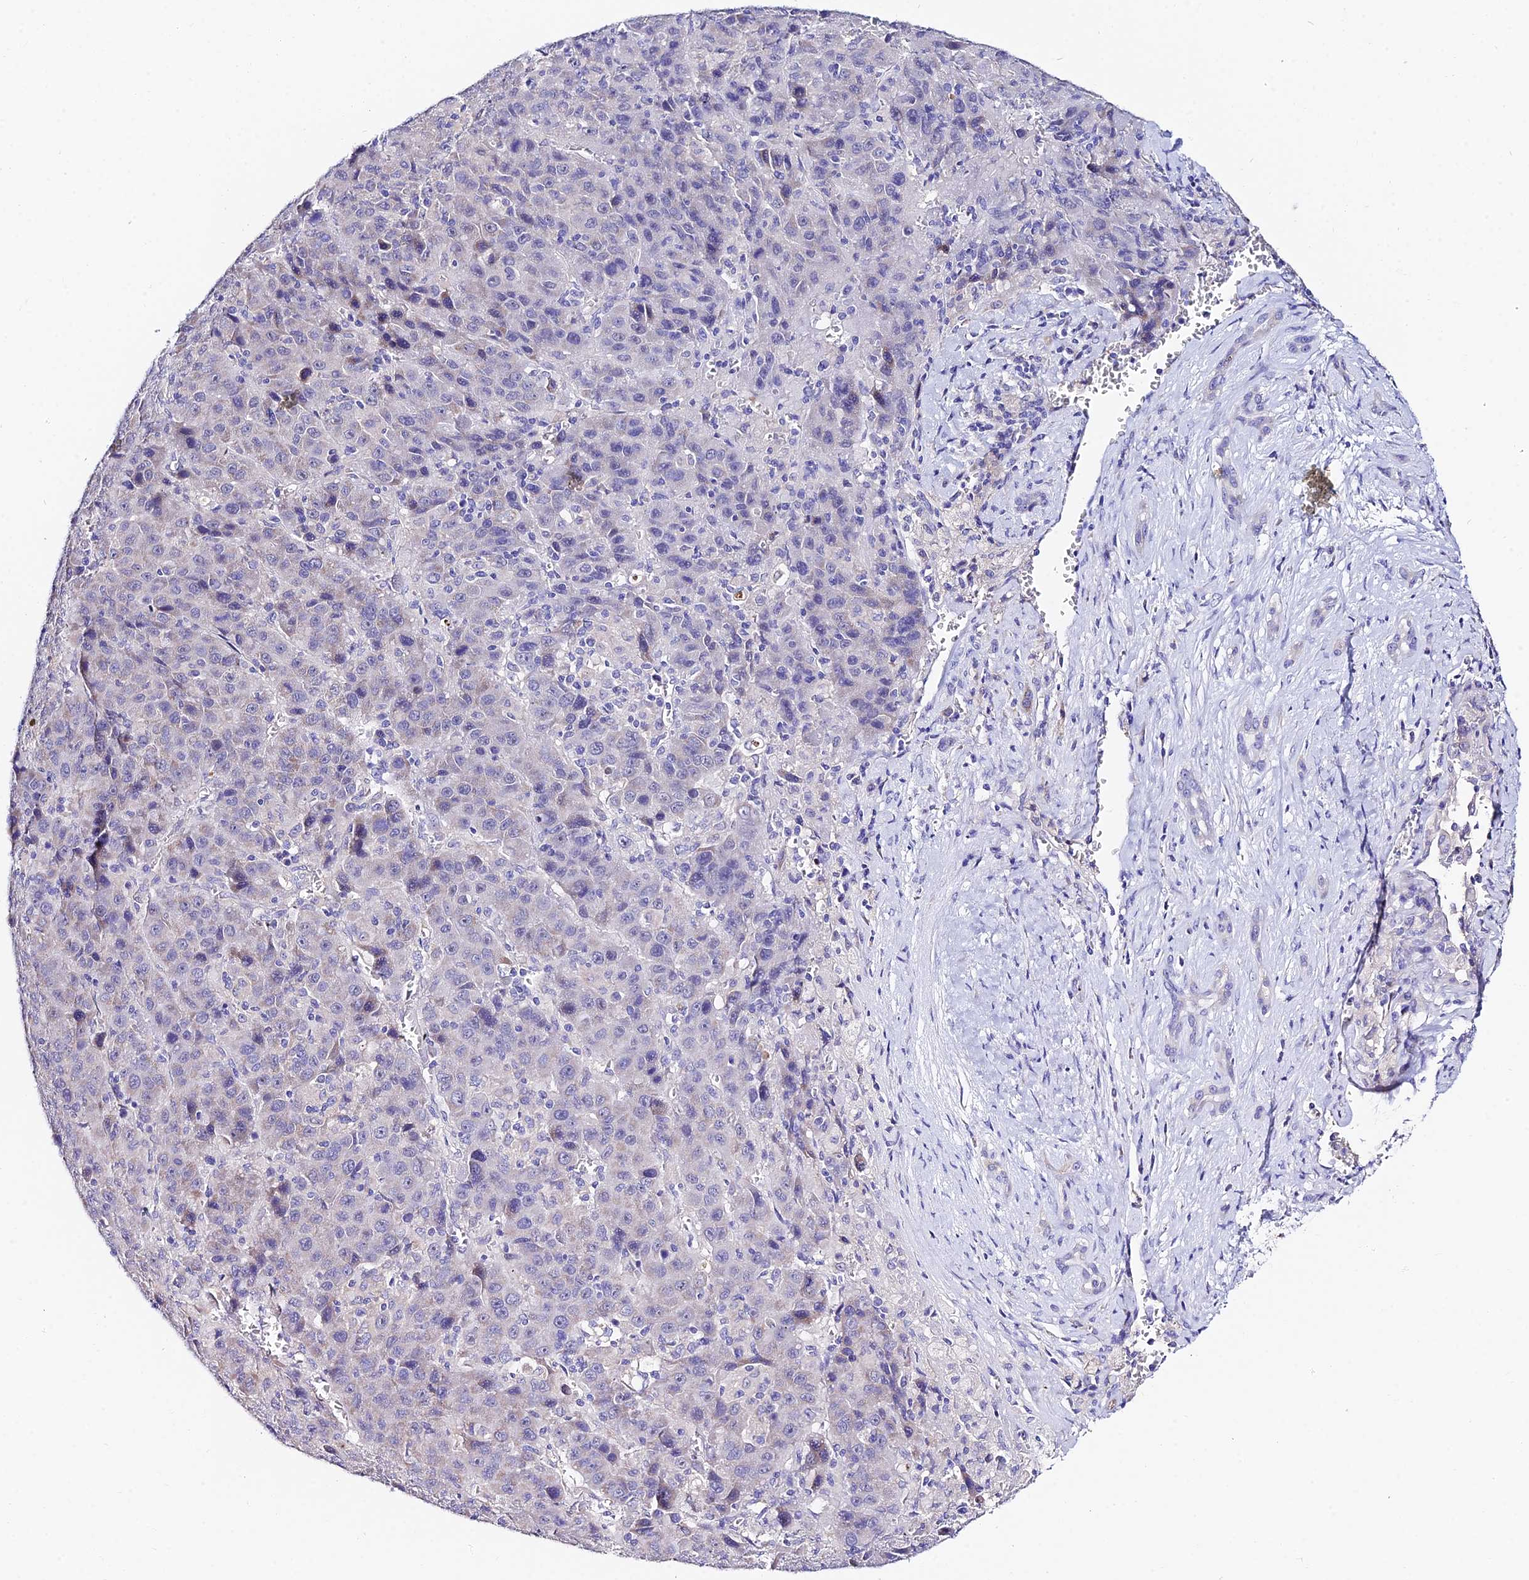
{"staining": {"intensity": "negative", "quantity": "none", "location": "none"}, "tissue": "liver cancer", "cell_type": "Tumor cells", "image_type": "cancer", "snomed": [{"axis": "morphology", "description": "Carcinoma, Hepatocellular, NOS"}, {"axis": "topography", "description": "Liver"}], "caption": "Hepatocellular carcinoma (liver) was stained to show a protein in brown. There is no significant positivity in tumor cells.", "gene": "CEP41", "patient": {"sex": "female", "age": 53}}